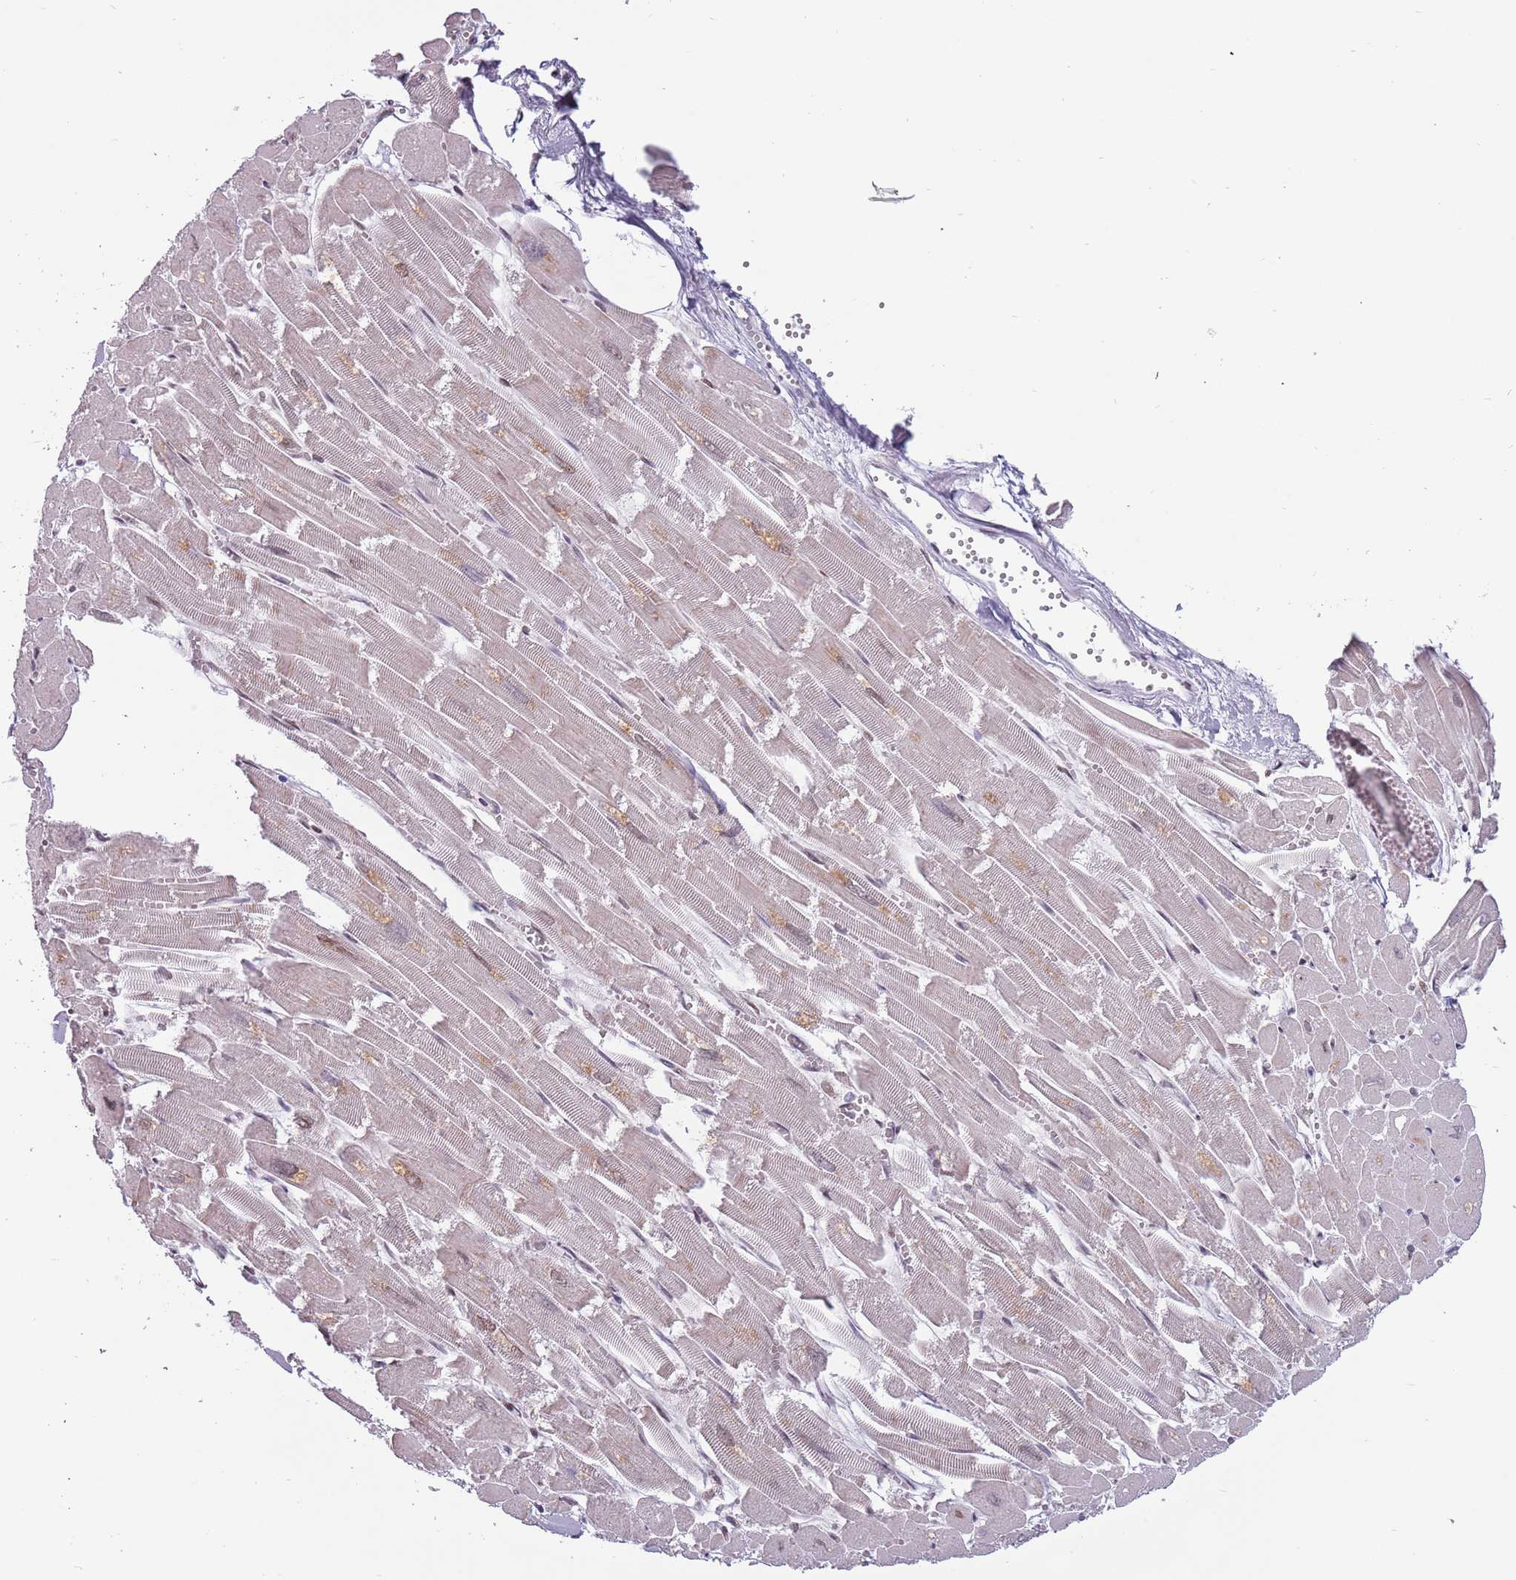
{"staining": {"intensity": "moderate", "quantity": "25%-75%", "location": "nuclear"}, "tissue": "heart muscle", "cell_type": "Cardiomyocytes", "image_type": "normal", "snomed": [{"axis": "morphology", "description": "Normal tissue, NOS"}, {"axis": "topography", "description": "Heart"}], "caption": "Immunohistochemistry (IHC) of unremarkable heart muscle reveals medium levels of moderate nuclear positivity in about 25%-75% of cardiomyocytes.", "gene": "BARD1", "patient": {"sex": "male", "age": 54}}